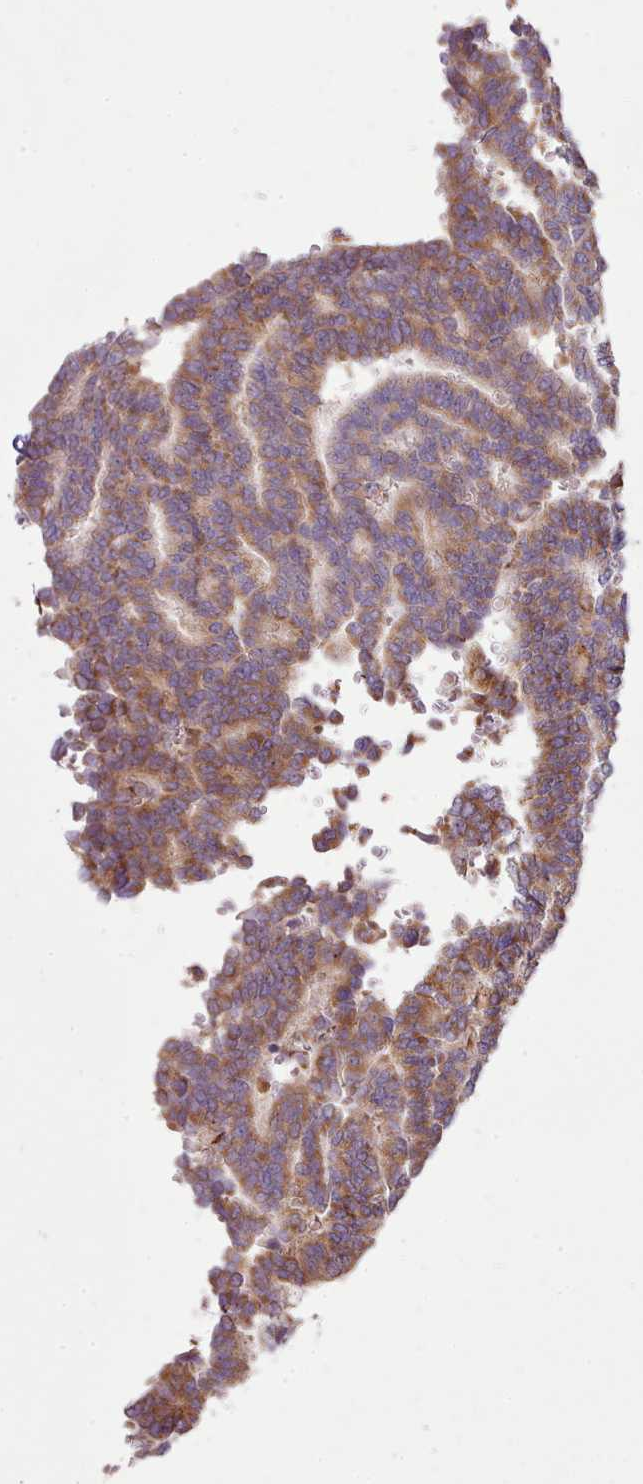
{"staining": {"intensity": "moderate", "quantity": ">75%", "location": "cytoplasmic/membranous"}, "tissue": "thyroid cancer", "cell_type": "Tumor cells", "image_type": "cancer", "snomed": [{"axis": "morphology", "description": "Papillary adenocarcinoma, NOS"}, {"axis": "topography", "description": "Thyroid gland"}], "caption": "This is a micrograph of immunohistochemistry (IHC) staining of thyroid cancer, which shows moderate positivity in the cytoplasmic/membranous of tumor cells.", "gene": "ARL2BP", "patient": {"sex": "female", "age": 35}}